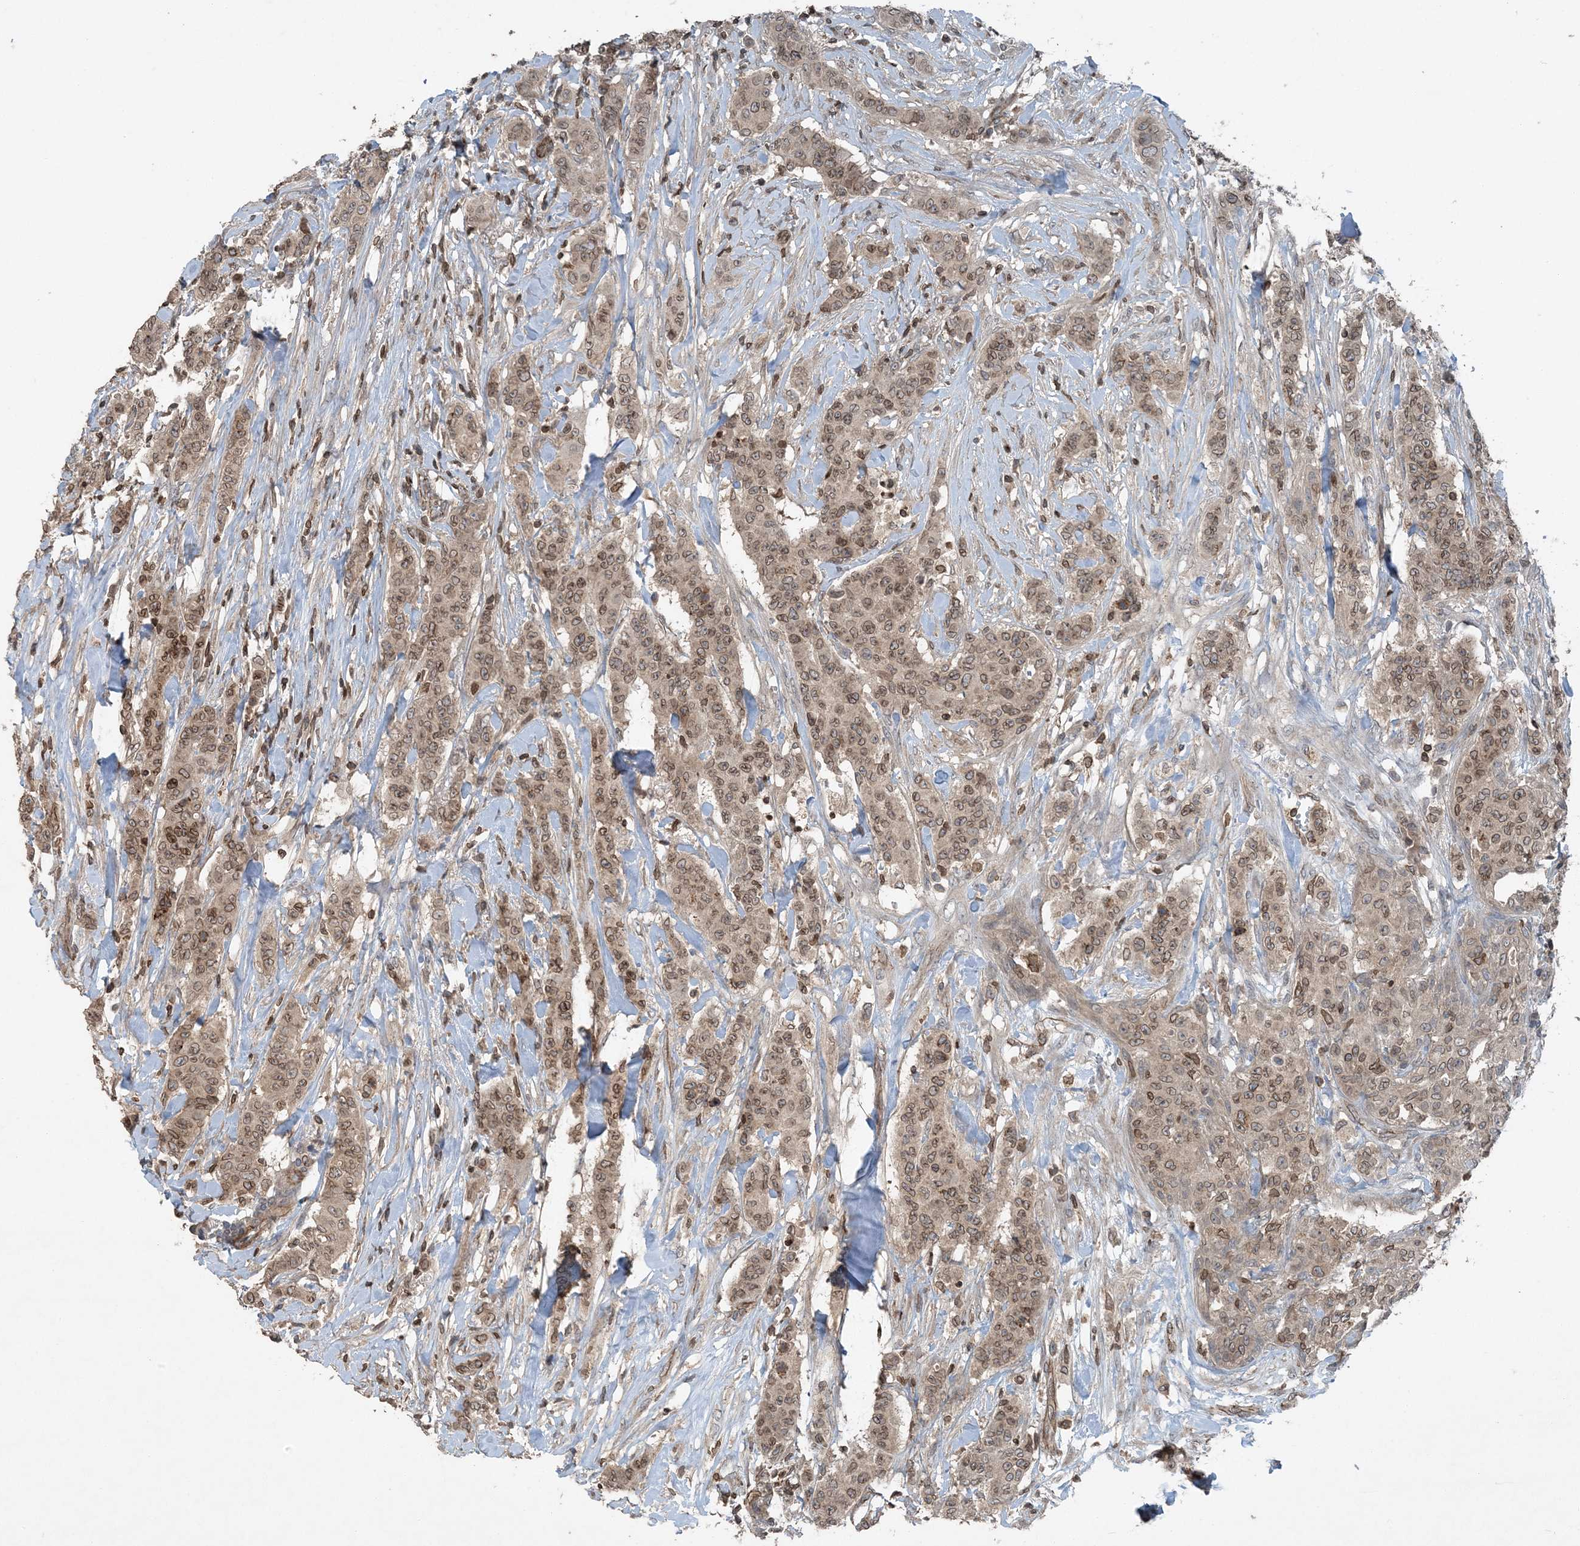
{"staining": {"intensity": "moderate", "quantity": ">75%", "location": "cytoplasmic/membranous,nuclear"}, "tissue": "breast cancer", "cell_type": "Tumor cells", "image_type": "cancer", "snomed": [{"axis": "morphology", "description": "Duct carcinoma"}, {"axis": "topography", "description": "Breast"}], "caption": "This is a micrograph of IHC staining of invasive ductal carcinoma (breast), which shows moderate expression in the cytoplasmic/membranous and nuclear of tumor cells.", "gene": "ZFAND2B", "patient": {"sex": "female", "age": 40}}